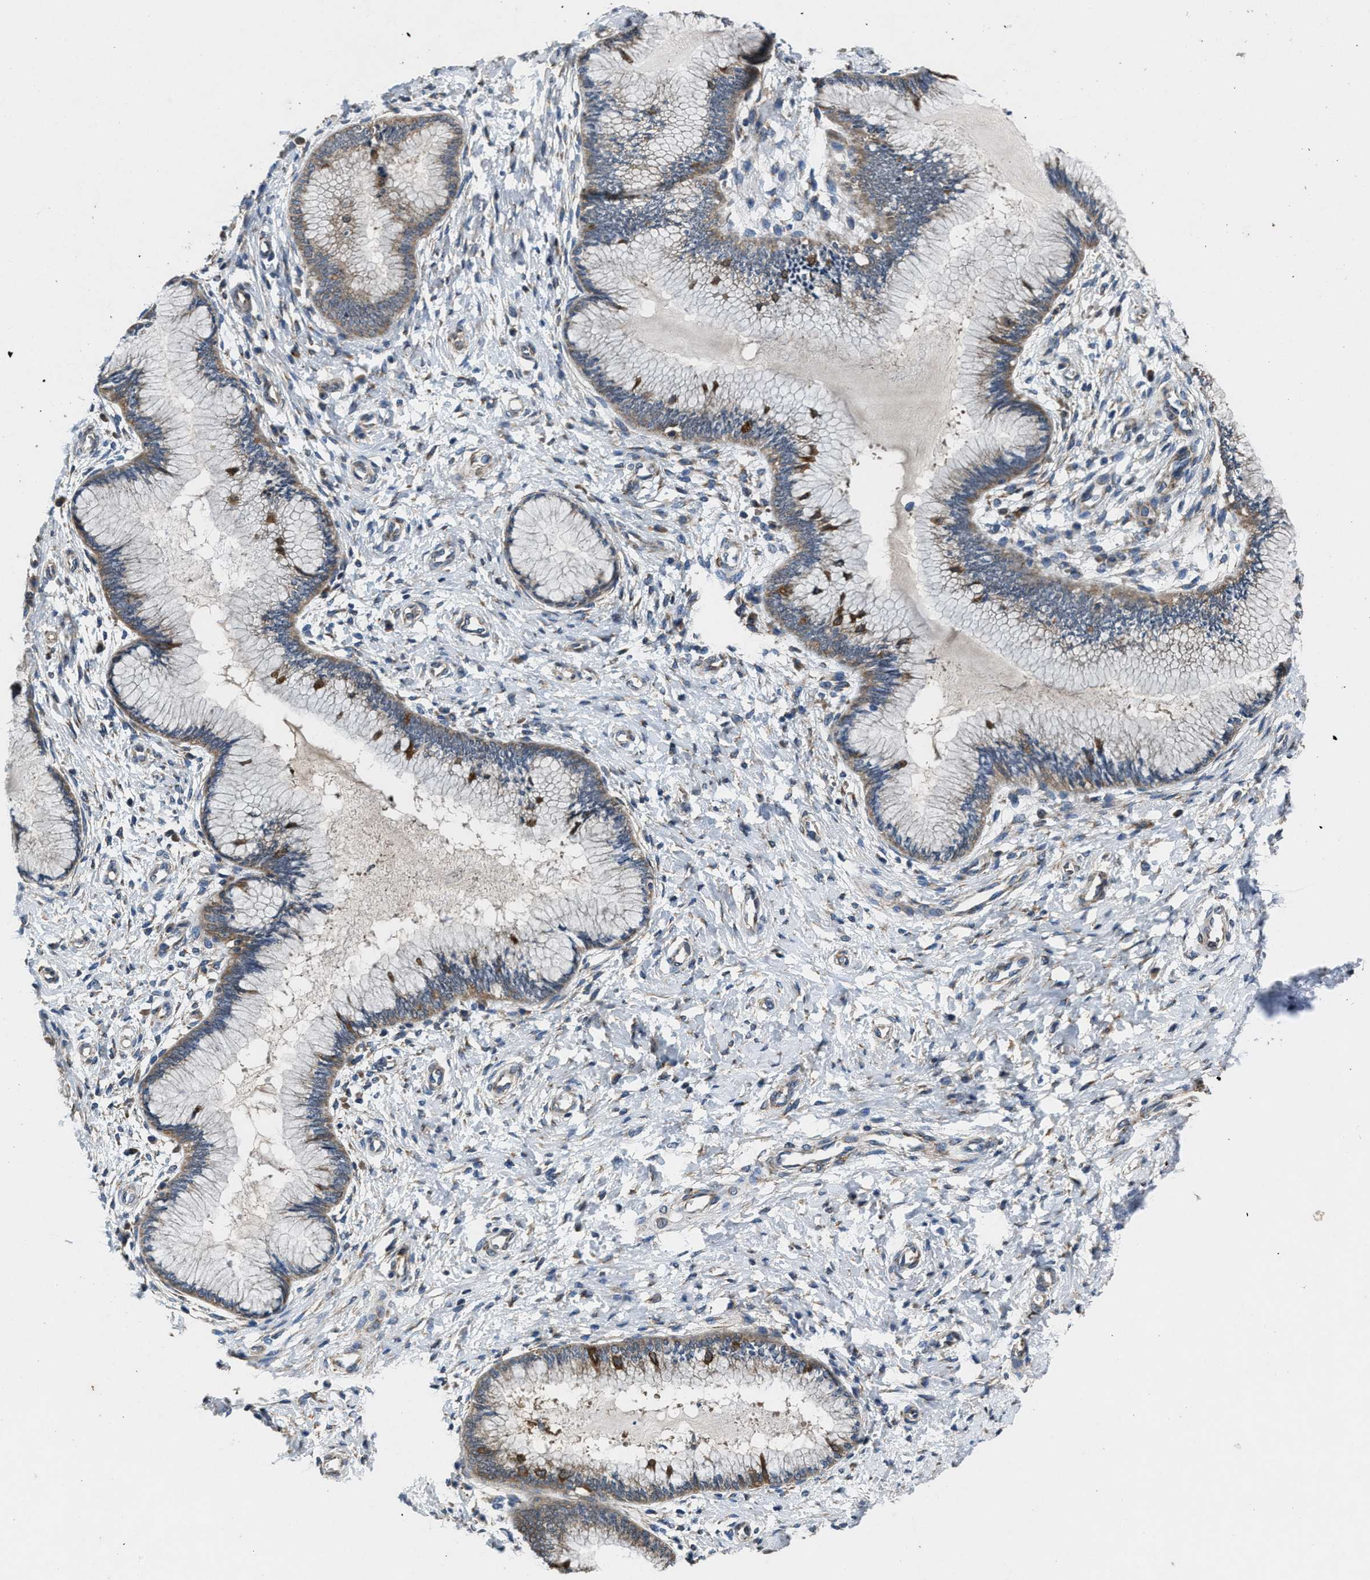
{"staining": {"intensity": "moderate", "quantity": ">75%", "location": "cytoplasmic/membranous"}, "tissue": "cervix", "cell_type": "Glandular cells", "image_type": "normal", "snomed": [{"axis": "morphology", "description": "Normal tissue, NOS"}, {"axis": "topography", "description": "Cervix"}], "caption": "Moderate cytoplasmic/membranous staining is seen in approximately >75% of glandular cells in unremarkable cervix.", "gene": "PDP1", "patient": {"sex": "female", "age": 55}}